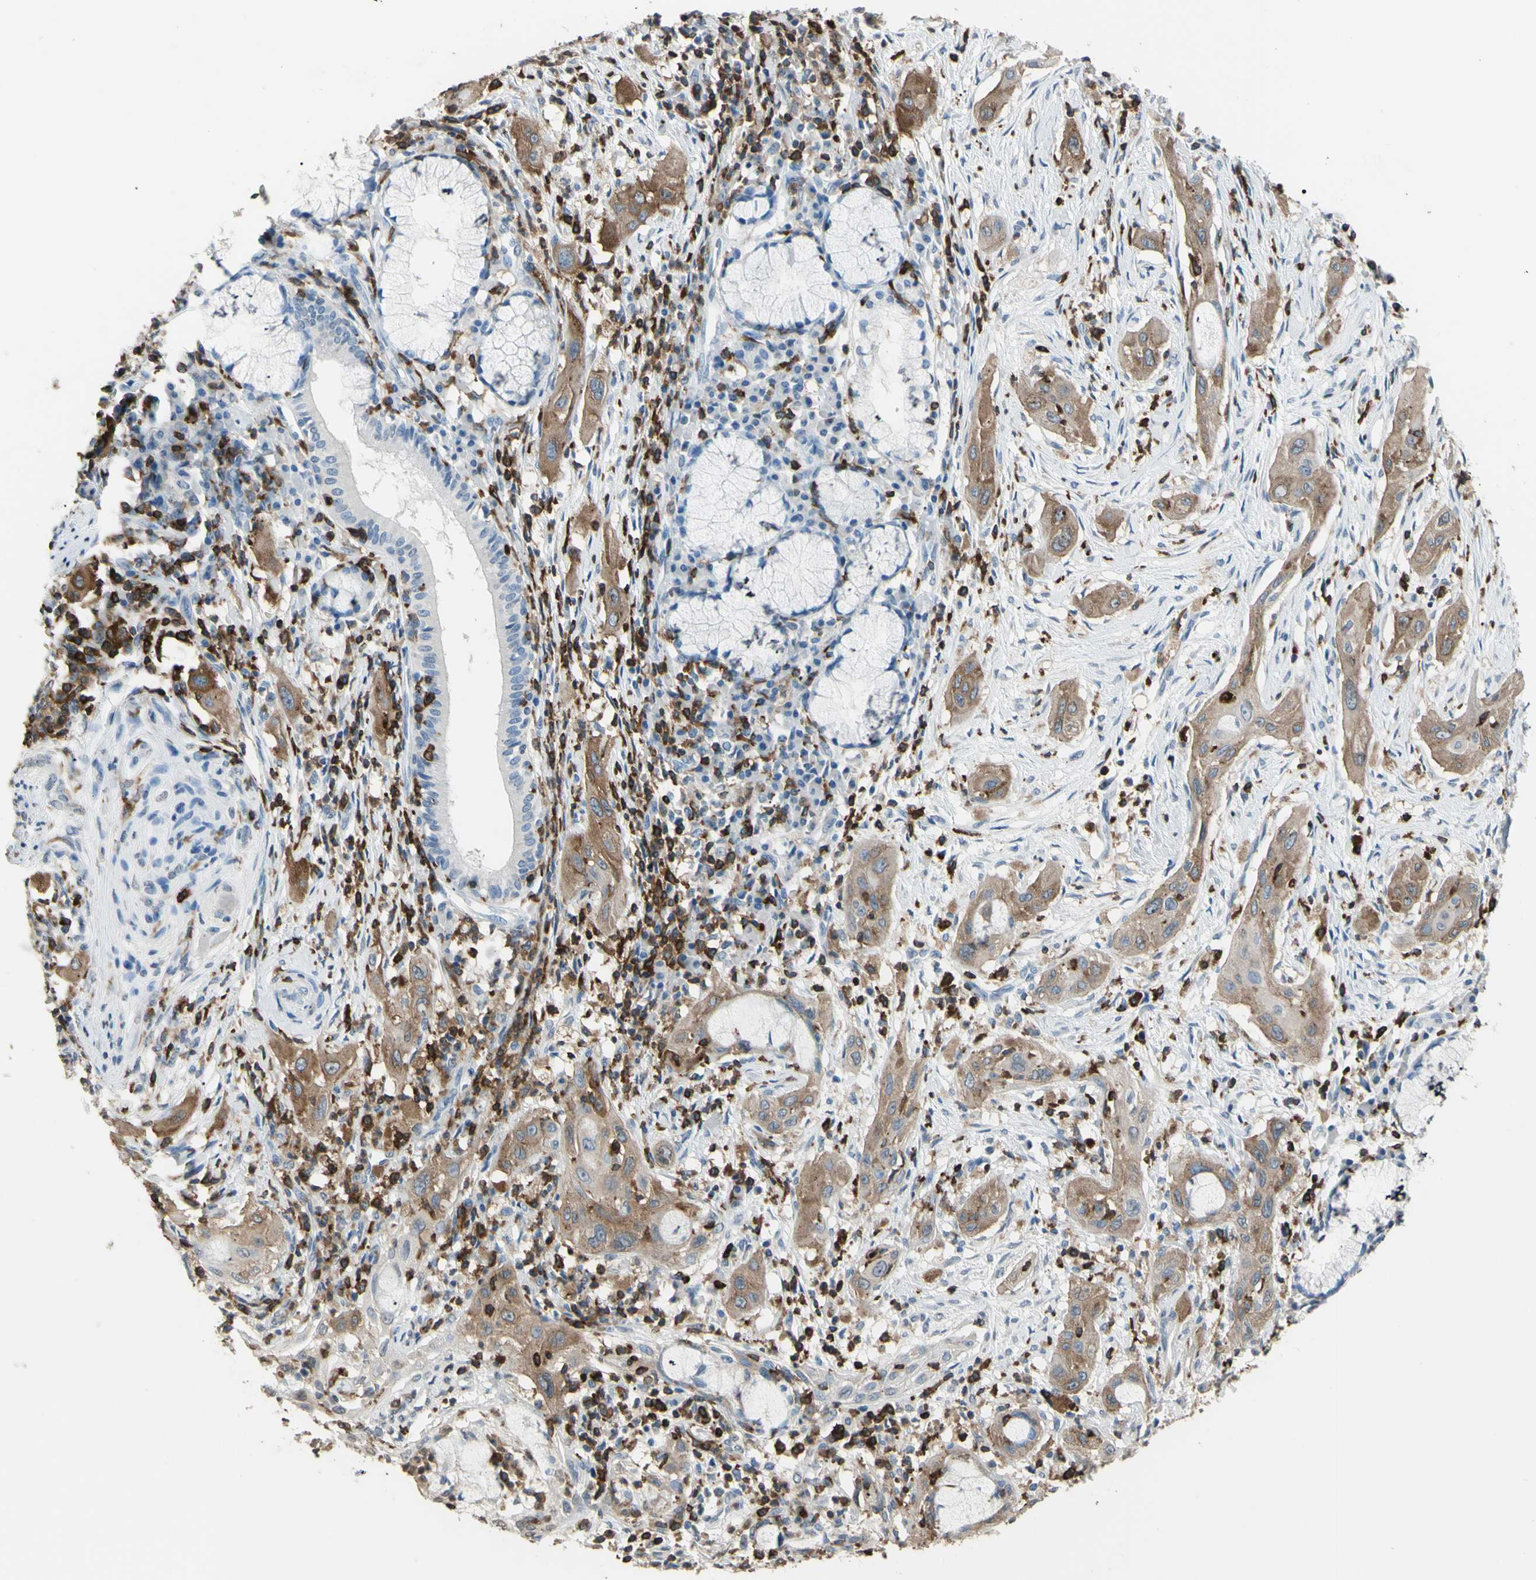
{"staining": {"intensity": "moderate", "quantity": ">75%", "location": "cytoplasmic/membranous"}, "tissue": "lung cancer", "cell_type": "Tumor cells", "image_type": "cancer", "snomed": [{"axis": "morphology", "description": "Squamous cell carcinoma, NOS"}, {"axis": "topography", "description": "Lung"}], "caption": "Immunohistochemical staining of human squamous cell carcinoma (lung) displays medium levels of moderate cytoplasmic/membranous positivity in approximately >75% of tumor cells.", "gene": "PSTPIP1", "patient": {"sex": "female", "age": 47}}